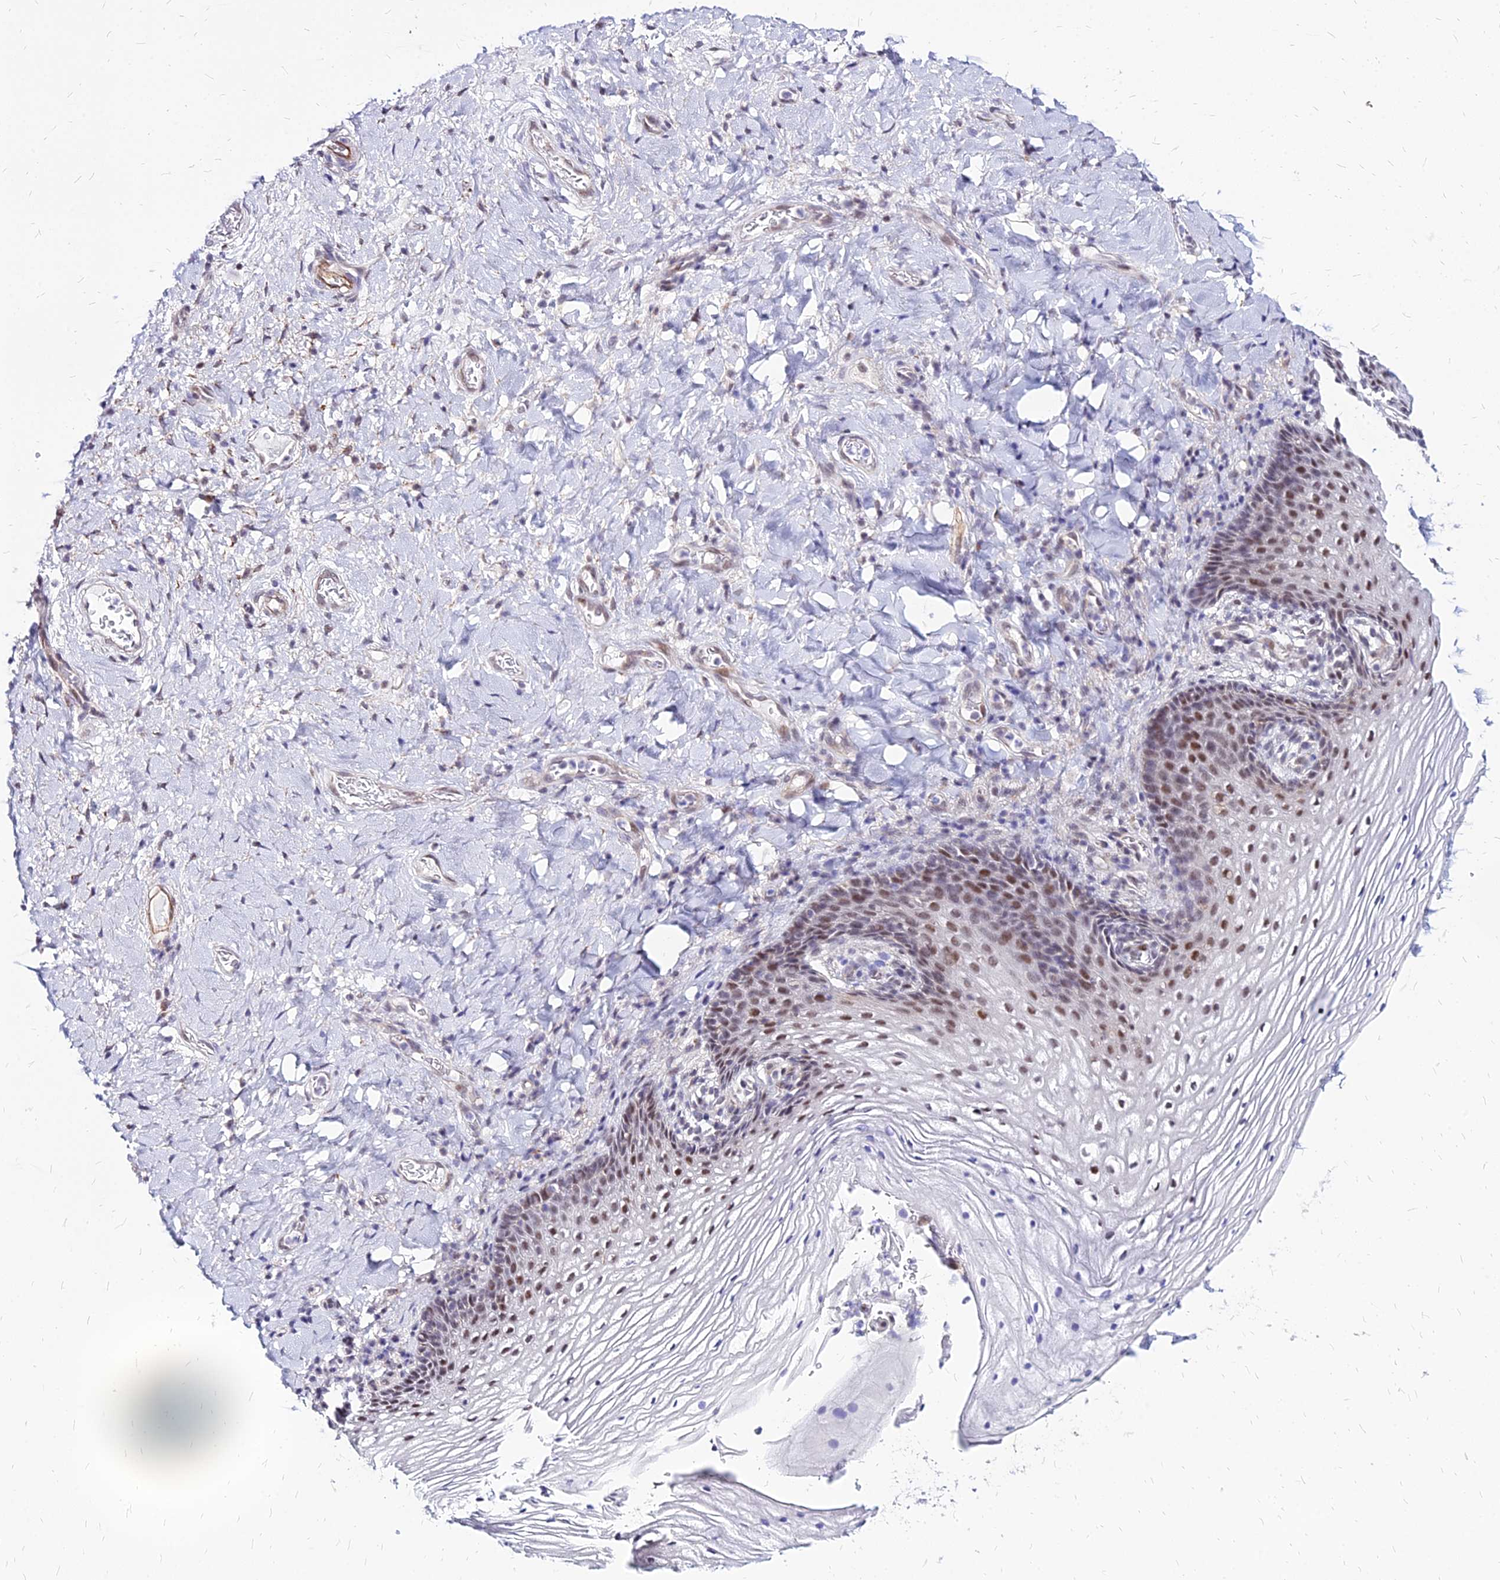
{"staining": {"intensity": "moderate", "quantity": ">75%", "location": "nuclear"}, "tissue": "vagina", "cell_type": "Squamous epithelial cells", "image_type": "normal", "snomed": [{"axis": "morphology", "description": "Normal tissue, NOS"}, {"axis": "topography", "description": "Vagina"}], "caption": "Immunohistochemical staining of unremarkable human vagina demonstrates >75% levels of moderate nuclear protein expression in approximately >75% of squamous epithelial cells.", "gene": "FDX2", "patient": {"sex": "female", "age": 60}}